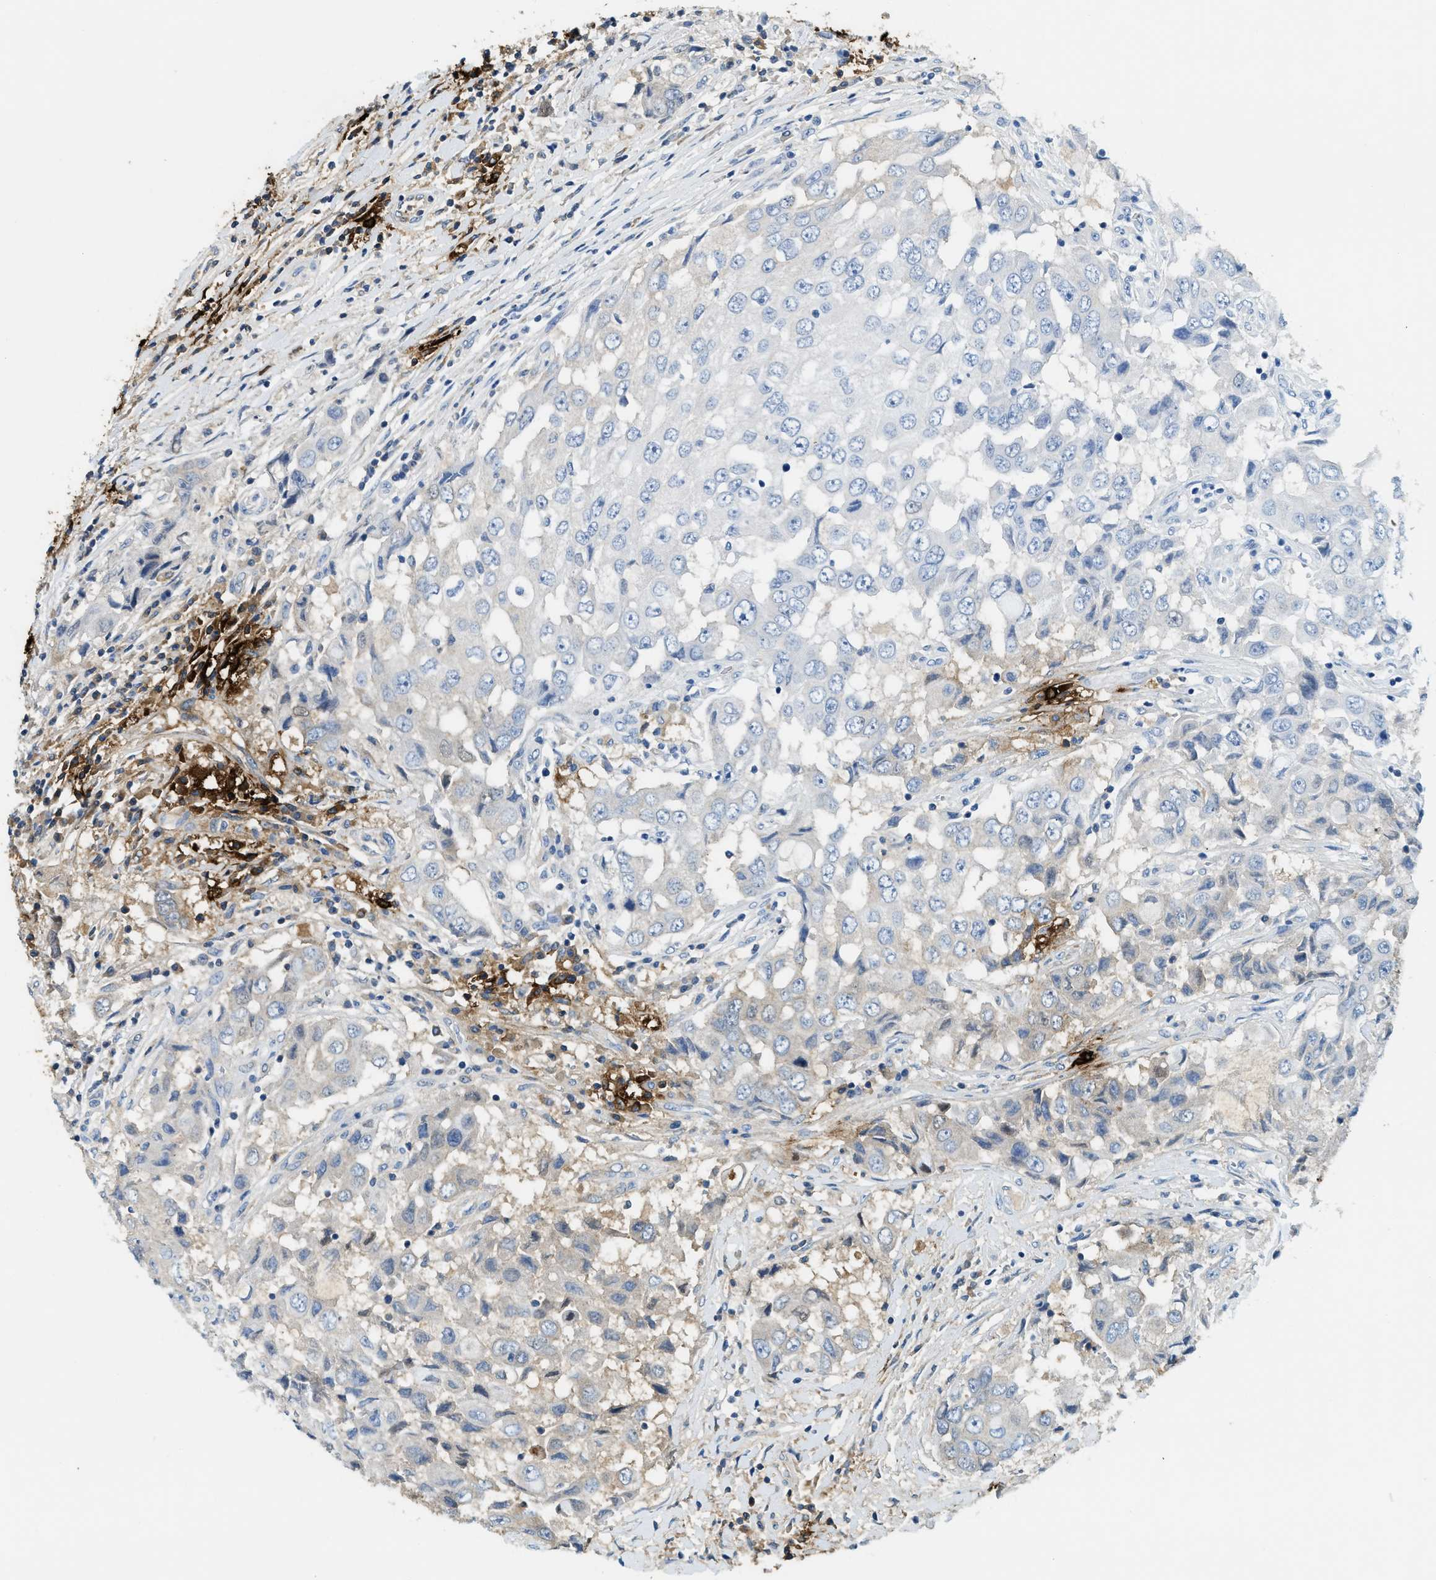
{"staining": {"intensity": "negative", "quantity": "none", "location": "none"}, "tissue": "breast cancer", "cell_type": "Tumor cells", "image_type": "cancer", "snomed": [{"axis": "morphology", "description": "Duct carcinoma"}, {"axis": "topography", "description": "Breast"}], "caption": "This is an IHC photomicrograph of human breast invasive ductal carcinoma. There is no expression in tumor cells.", "gene": "TPSAB1", "patient": {"sex": "female", "age": 27}}